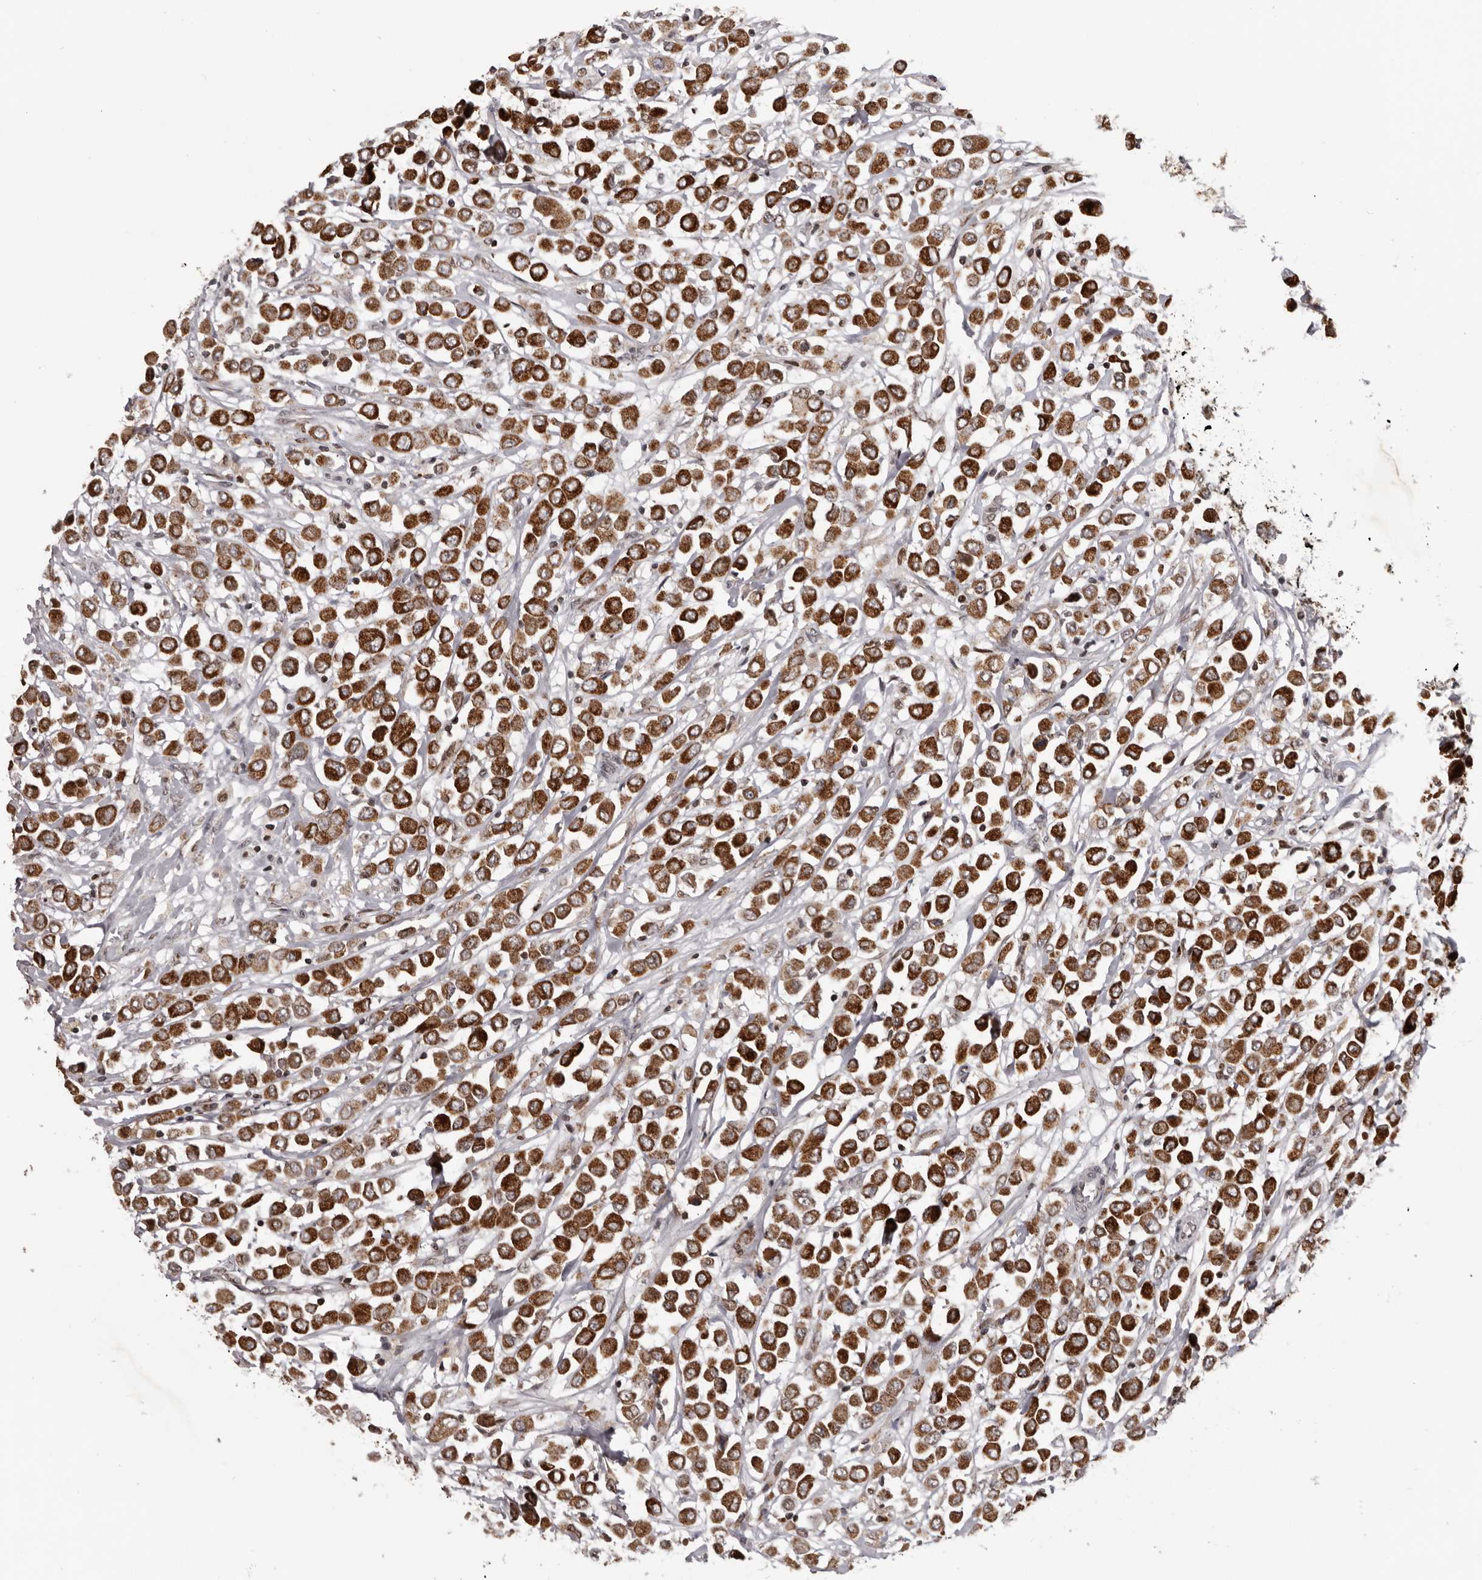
{"staining": {"intensity": "strong", "quantity": ">75%", "location": "cytoplasmic/membranous"}, "tissue": "breast cancer", "cell_type": "Tumor cells", "image_type": "cancer", "snomed": [{"axis": "morphology", "description": "Duct carcinoma"}, {"axis": "topography", "description": "Breast"}], "caption": "Approximately >75% of tumor cells in breast invasive ductal carcinoma display strong cytoplasmic/membranous protein expression as visualized by brown immunohistochemical staining.", "gene": "C17orf99", "patient": {"sex": "female", "age": 61}}